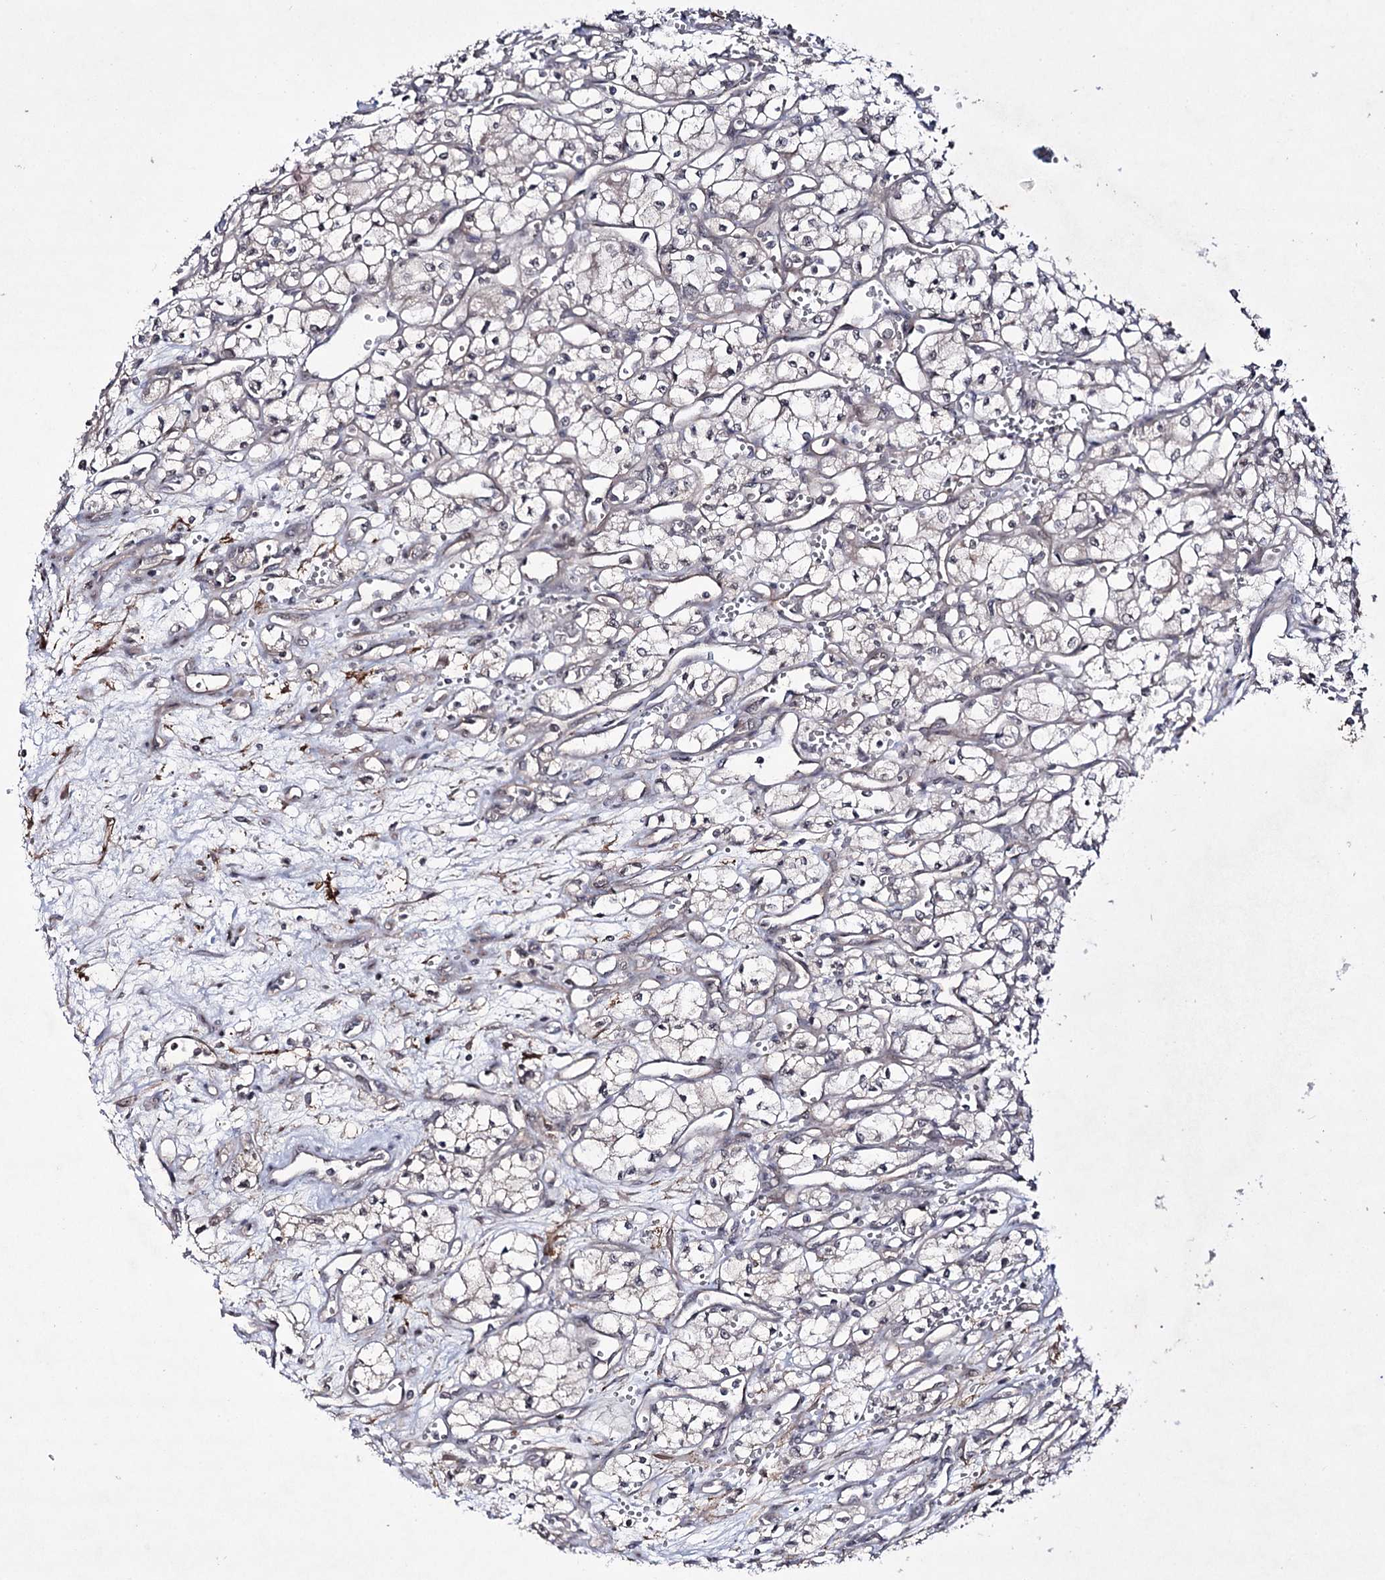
{"staining": {"intensity": "negative", "quantity": "none", "location": "none"}, "tissue": "renal cancer", "cell_type": "Tumor cells", "image_type": "cancer", "snomed": [{"axis": "morphology", "description": "Adenocarcinoma, NOS"}, {"axis": "topography", "description": "Kidney"}], "caption": "Tumor cells are negative for protein expression in human adenocarcinoma (renal). The staining was performed using DAB (3,3'-diaminobenzidine) to visualize the protein expression in brown, while the nuclei were stained in blue with hematoxylin (Magnification: 20x).", "gene": "HOXC11", "patient": {"sex": "male", "age": 59}}